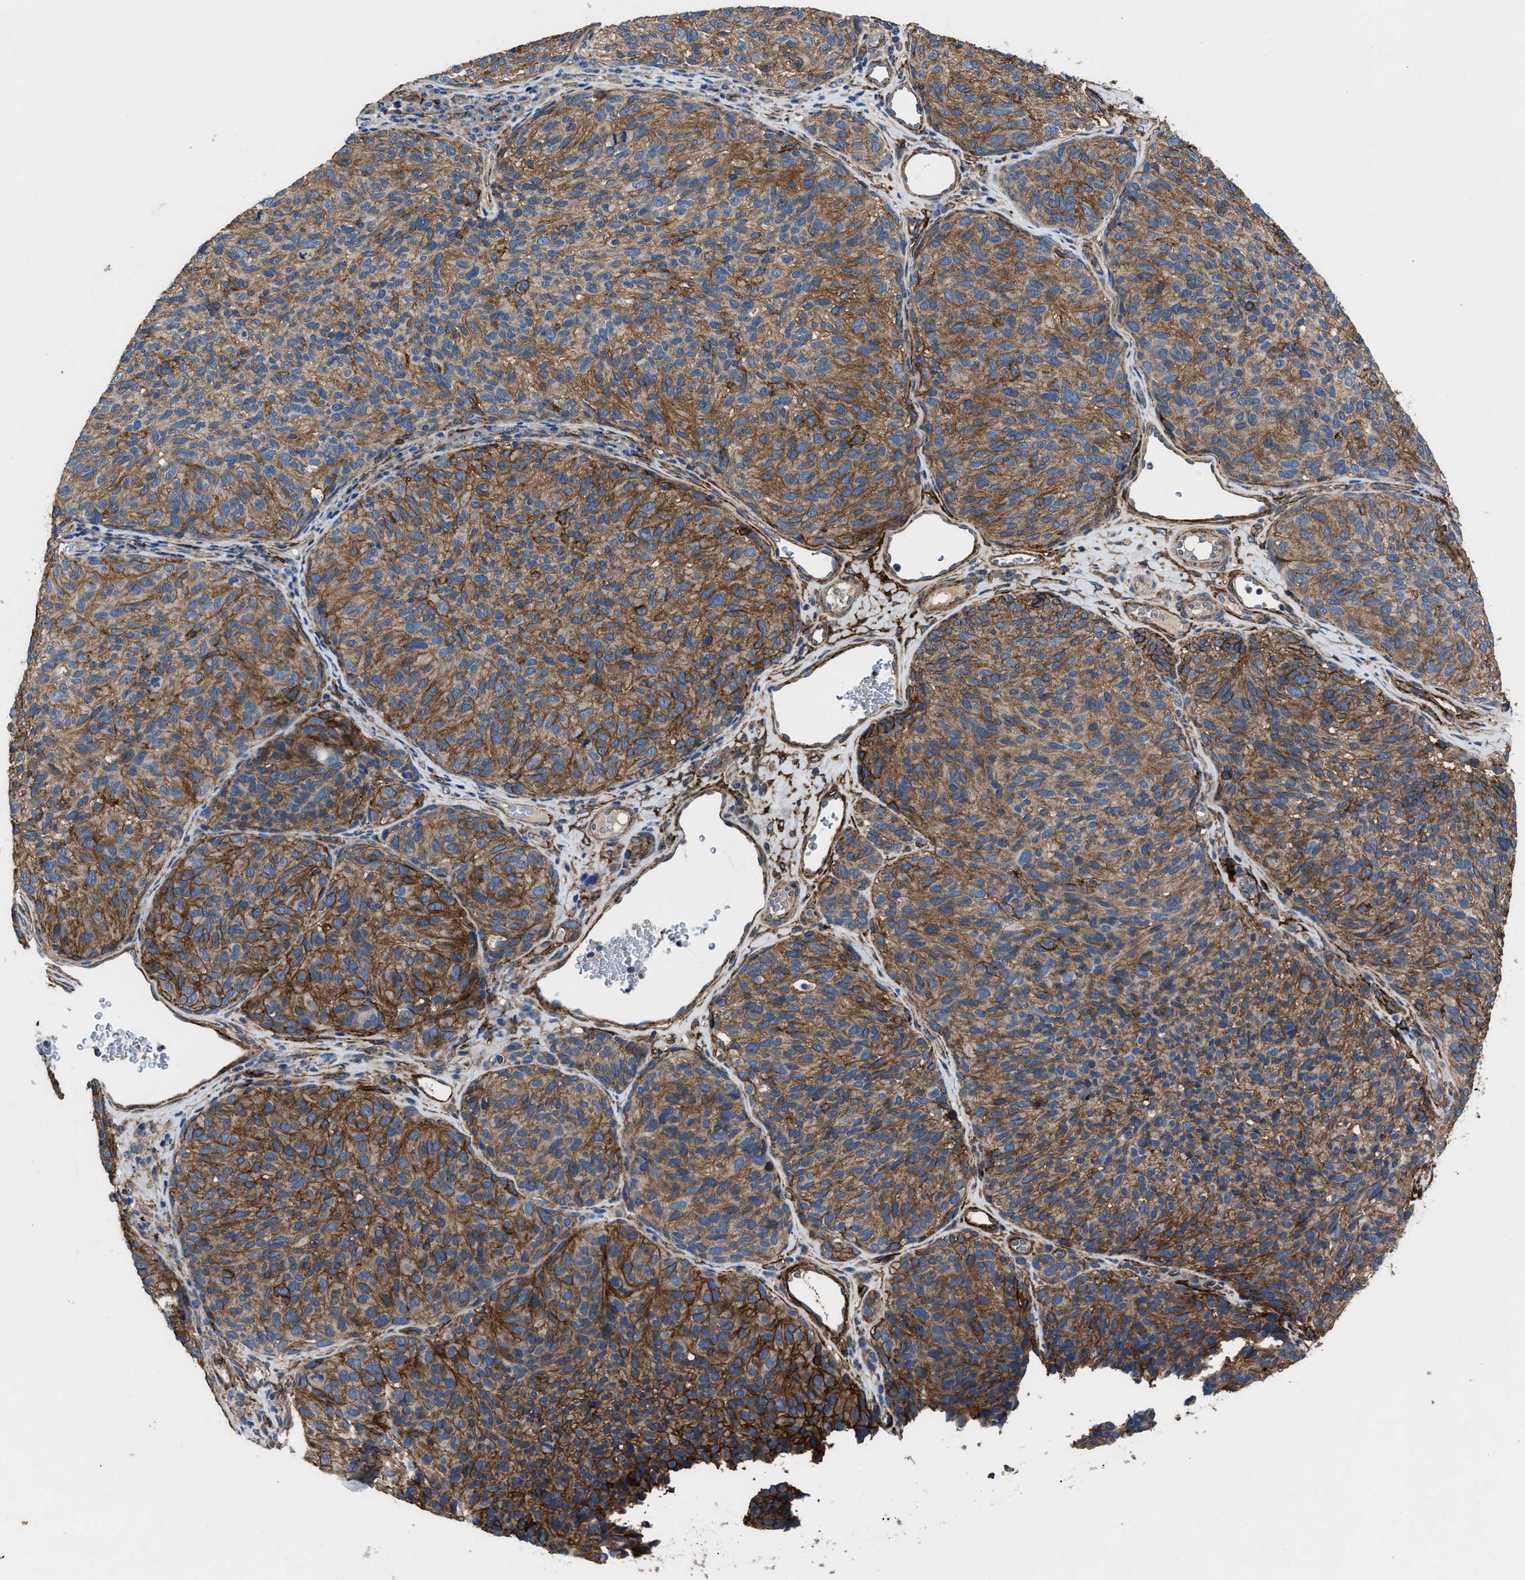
{"staining": {"intensity": "moderate", "quantity": ">75%", "location": "cytoplasmic/membranous"}, "tissue": "melanoma", "cell_type": "Tumor cells", "image_type": "cancer", "snomed": [{"axis": "morphology", "description": "Malignant melanoma, NOS"}, {"axis": "topography", "description": "Skin"}], "caption": "Protein staining displays moderate cytoplasmic/membranous staining in about >75% of tumor cells in melanoma.", "gene": "CD276", "patient": {"sex": "female", "age": 73}}